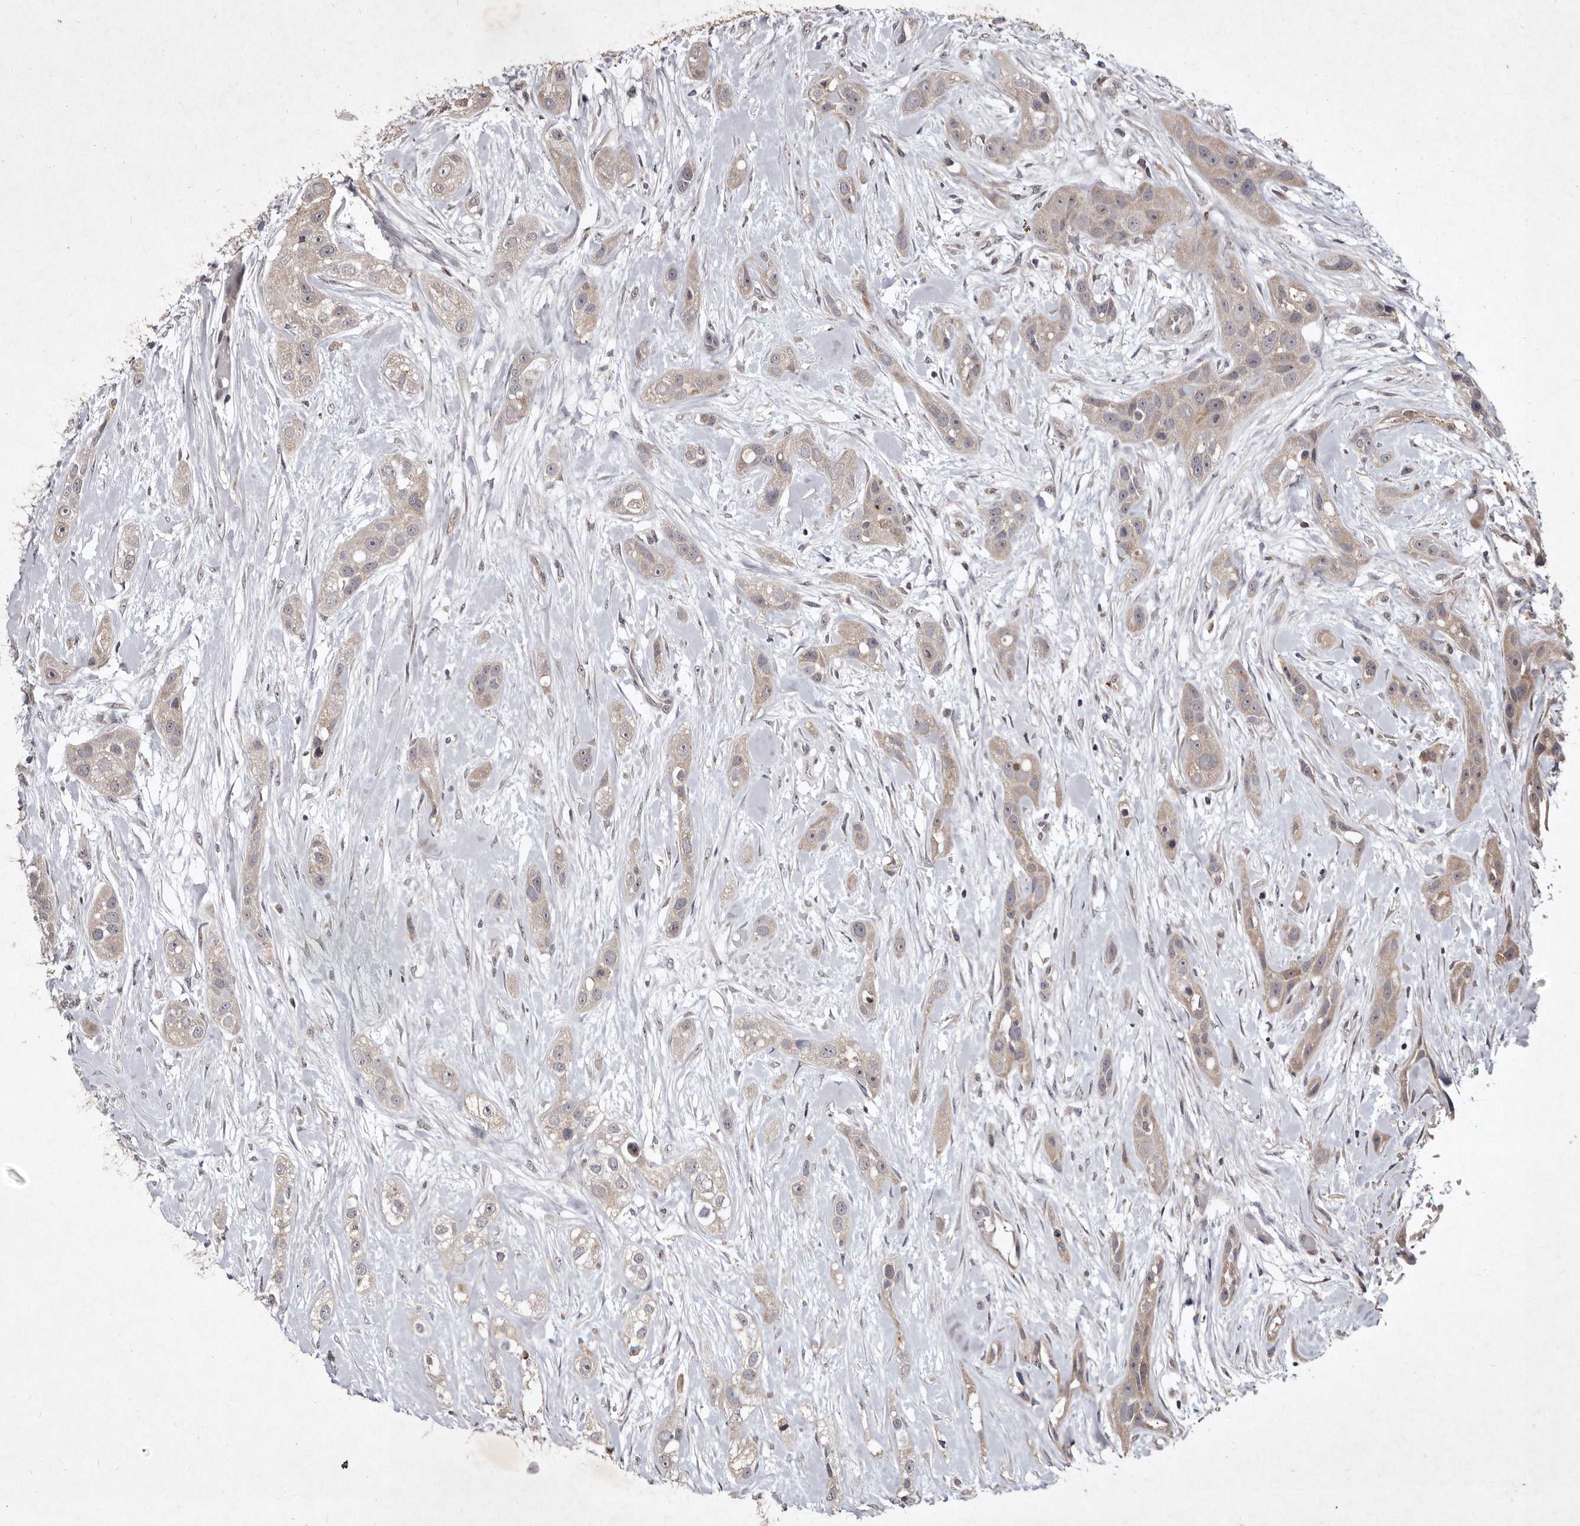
{"staining": {"intensity": "weak", "quantity": "25%-75%", "location": "cytoplasmic/membranous,nuclear"}, "tissue": "head and neck cancer", "cell_type": "Tumor cells", "image_type": "cancer", "snomed": [{"axis": "morphology", "description": "Normal tissue, NOS"}, {"axis": "morphology", "description": "Squamous cell carcinoma, NOS"}, {"axis": "topography", "description": "Skeletal muscle"}, {"axis": "topography", "description": "Head-Neck"}], "caption": "Brown immunohistochemical staining in head and neck cancer (squamous cell carcinoma) shows weak cytoplasmic/membranous and nuclear staining in about 25%-75% of tumor cells.", "gene": "FLAD1", "patient": {"sex": "male", "age": 51}}